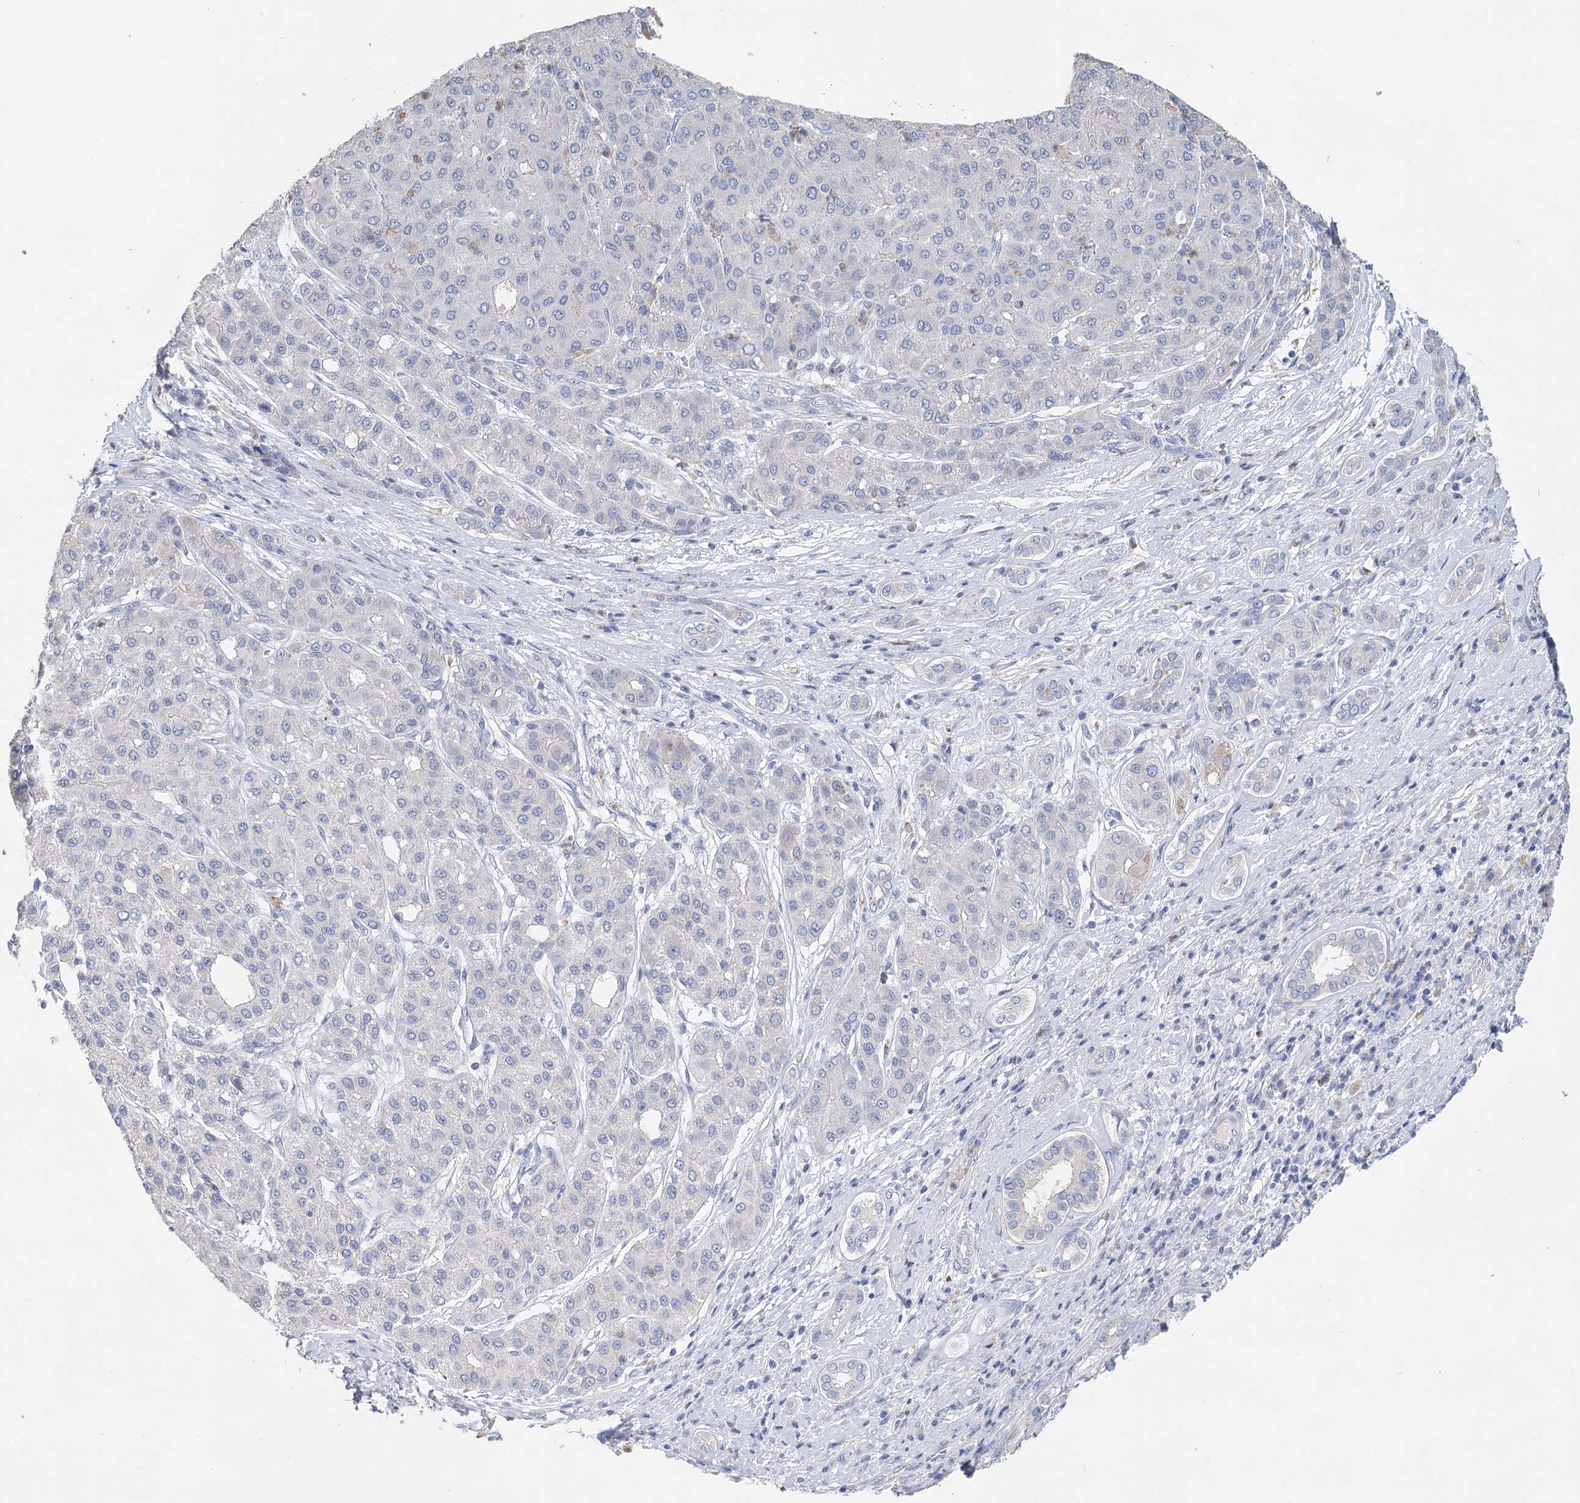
{"staining": {"intensity": "negative", "quantity": "none", "location": "none"}, "tissue": "liver cancer", "cell_type": "Tumor cells", "image_type": "cancer", "snomed": [{"axis": "morphology", "description": "Carcinoma, Hepatocellular, NOS"}, {"axis": "topography", "description": "Liver"}], "caption": "This is an immunohistochemistry (IHC) micrograph of liver cancer. There is no expression in tumor cells.", "gene": "MYL6B", "patient": {"sex": "male", "age": 65}}